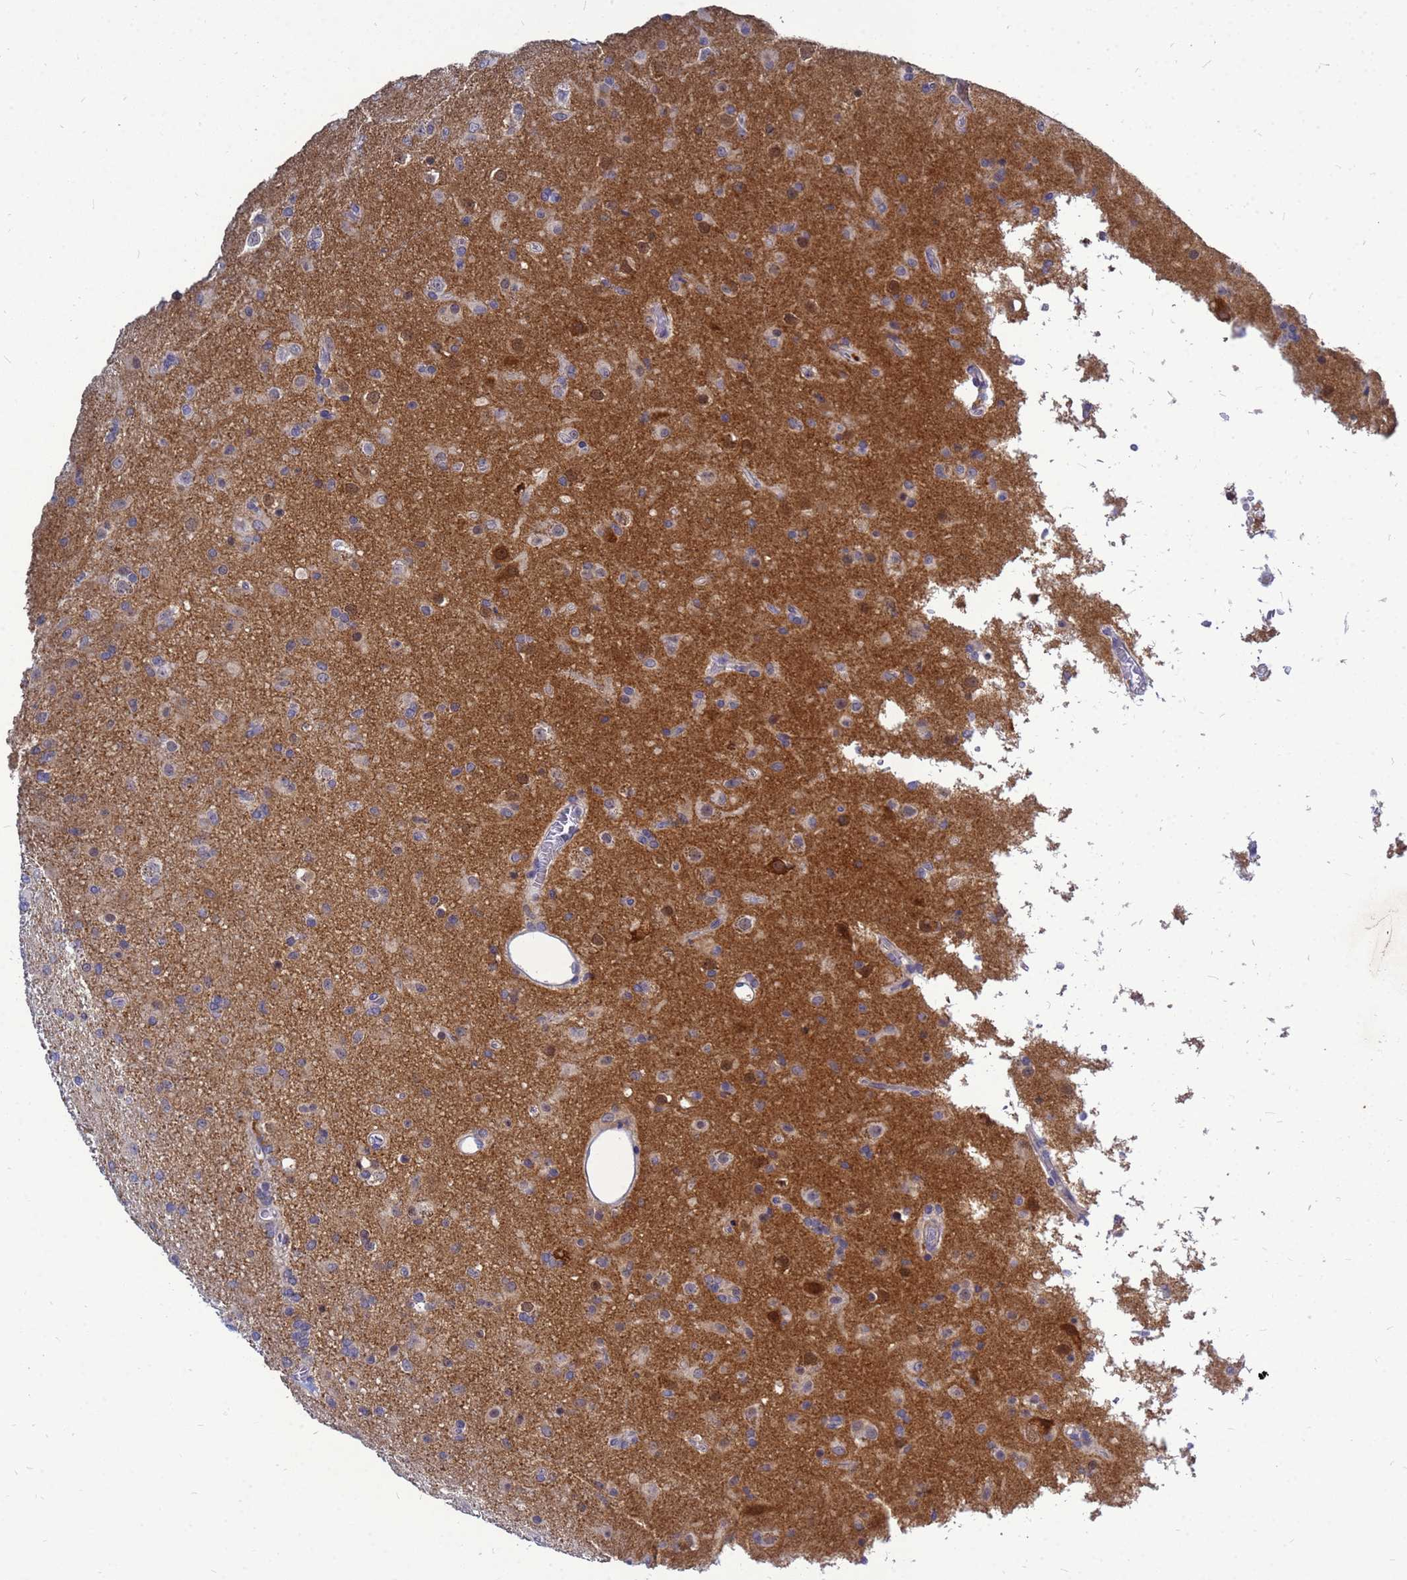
{"staining": {"intensity": "strong", "quantity": "<25%", "location": "cytoplasmic/membranous,nuclear"}, "tissue": "glioma", "cell_type": "Tumor cells", "image_type": "cancer", "snomed": [{"axis": "morphology", "description": "Glioma, malignant, Low grade"}, {"axis": "topography", "description": "Brain"}], "caption": "A high-resolution micrograph shows immunohistochemistry (IHC) staining of low-grade glioma (malignant), which shows strong cytoplasmic/membranous and nuclear staining in approximately <25% of tumor cells. (Stains: DAB in brown, nuclei in blue, Microscopy: brightfield microscopy at high magnification).", "gene": "SRGAP3", "patient": {"sex": "male", "age": 65}}